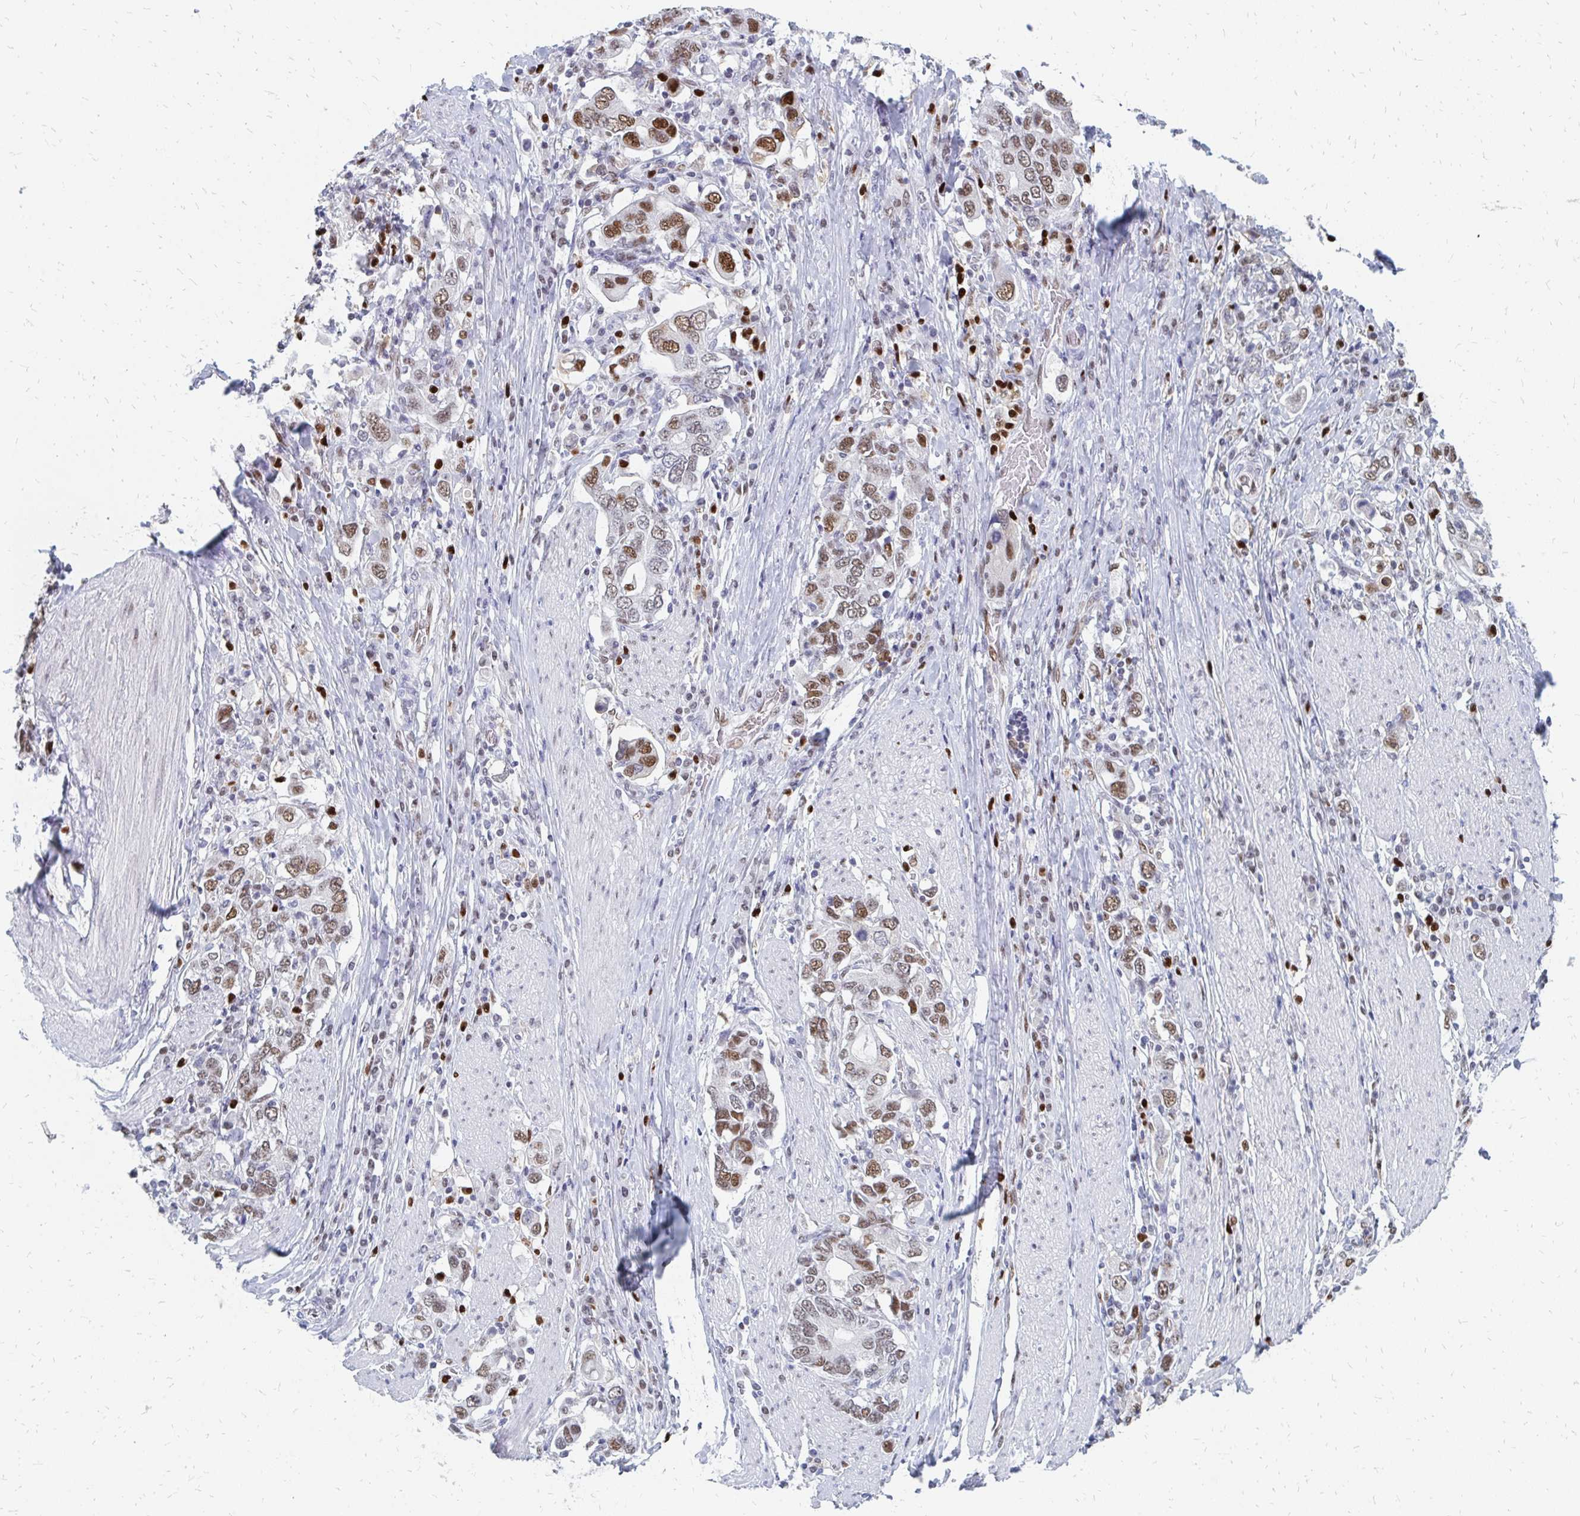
{"staining": {"intensity": "moderate", "quantity": ">75%", "location": "nuclear"}, "tissue": "stomach cancer", "cell_type": "Tumor cells", "image_type": "cancer", "snomed": [{"axis": "morphology", "description": "Adenocarcinoma, NOS"}, {"axis": "topography", "description": "Stomach, upper"}, {"axis": "topography", "description": "Stomach"}], "caption": "Brown immunohistochemical staining in adenocarcinoma (stomach) exhibits moderate nuclear positivity in about >75% of tumor cells. (Brightfield microscopy of DAB IHC at high magnification).", "gene": "PLK3", "patient": {"sex": "male", "age": 62}}